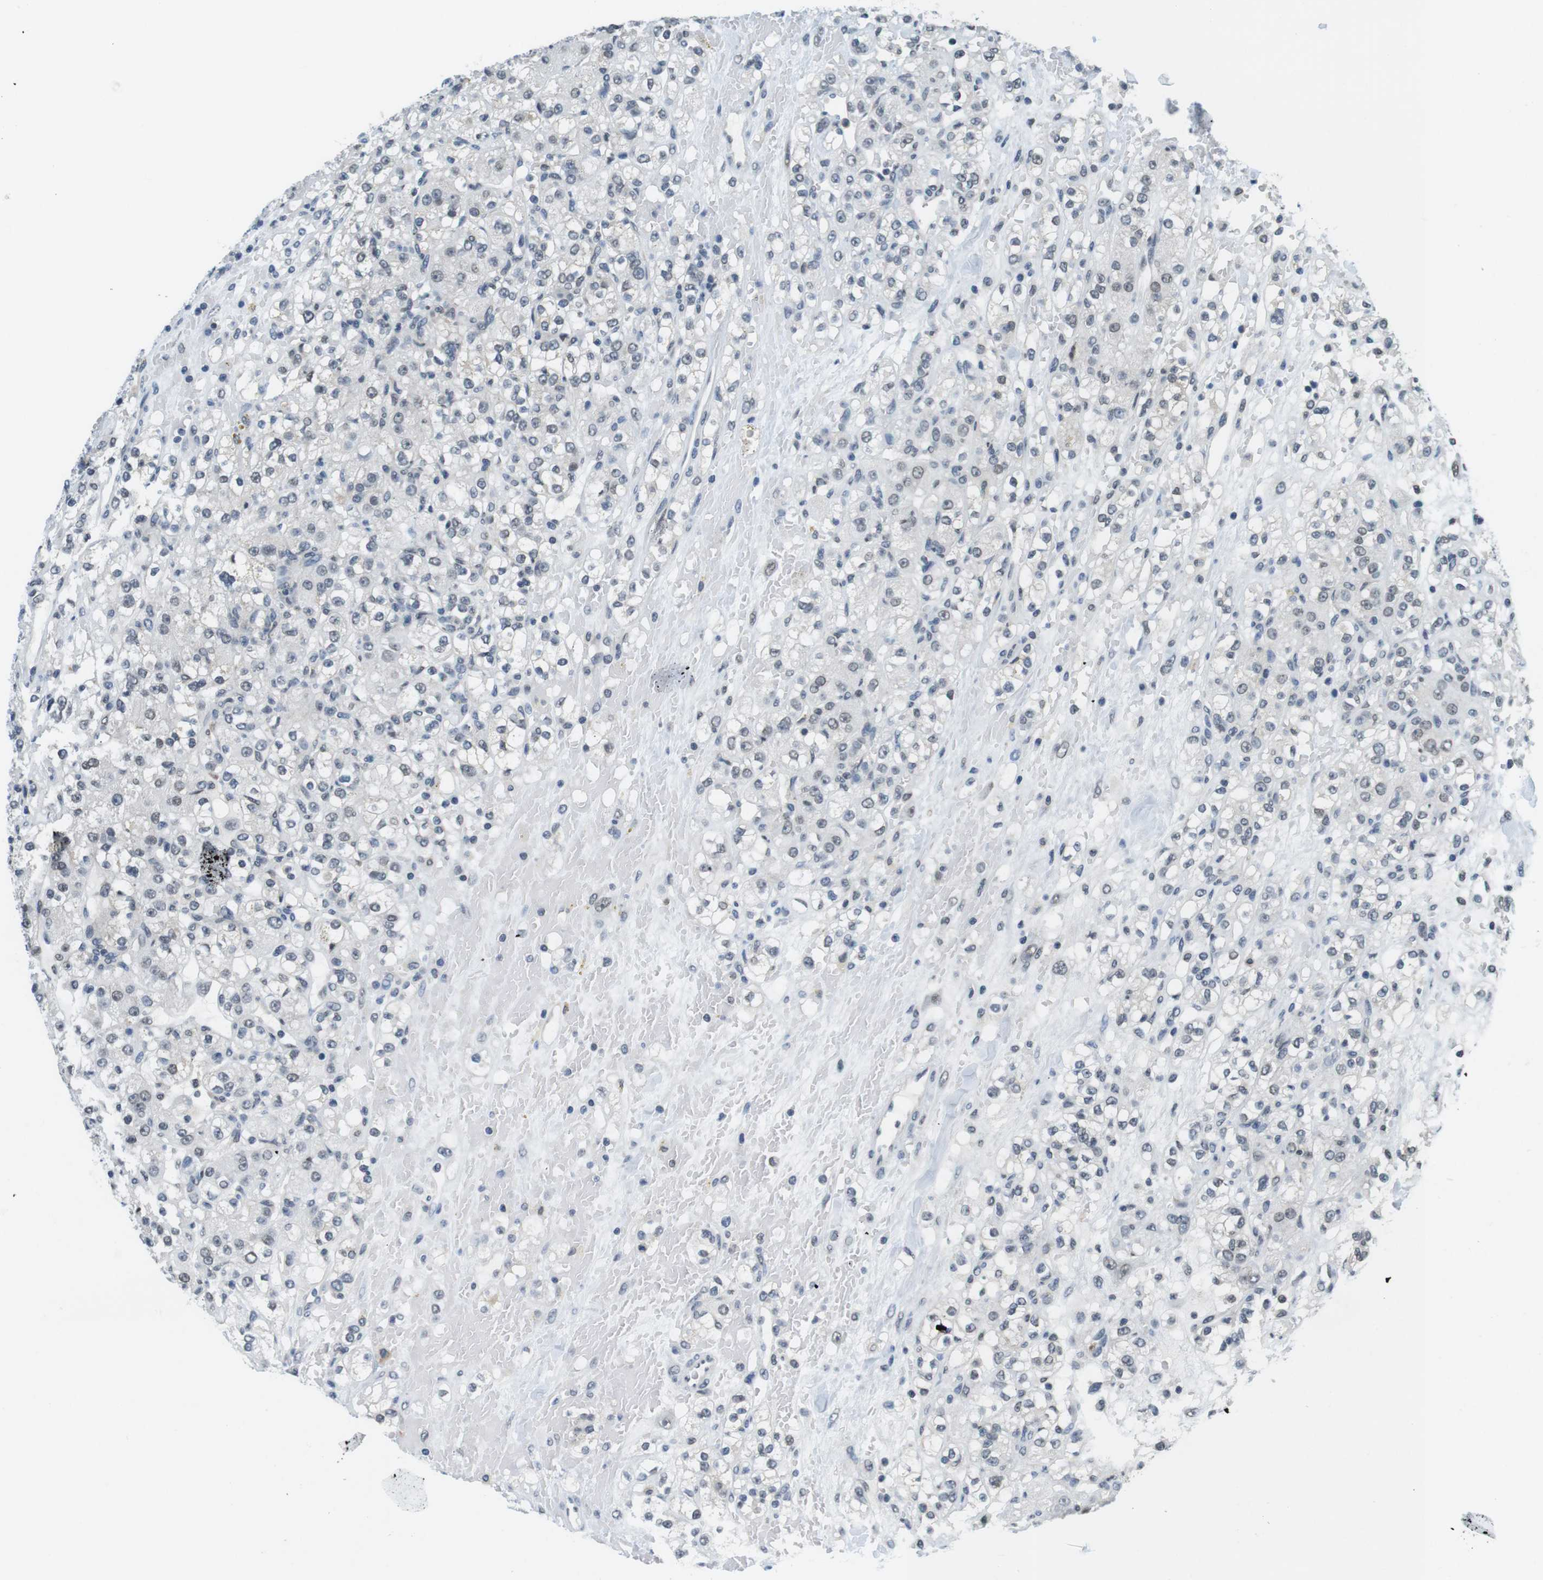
{"staining": {"intensity": "weak", "quantity": "<25%", "location": "nuclear"}, "tissue": "renal cancer", "cell_type": "Tumor cells", "image_type": "cancer", "snomed": [{"axis": "morphology", "description": "Normal tissue, NOS"}, {"axis": "morphology", "description": "Adenocarcinoma, NOS"}, {"axis": "topography", "description": "Kidney"}], "caption": "The immunohistochemistry micrograph has no significant expression in tumor cells of renal cancer (adenocarcinoma) tissue. The staining is performed using DAB (3,3'-diaminobenzidine) brown chromogen with nuclei counter-stained in using hematoxylin.", "gene": "NEK4", "patient": {"sex": "male", "age": 61}}